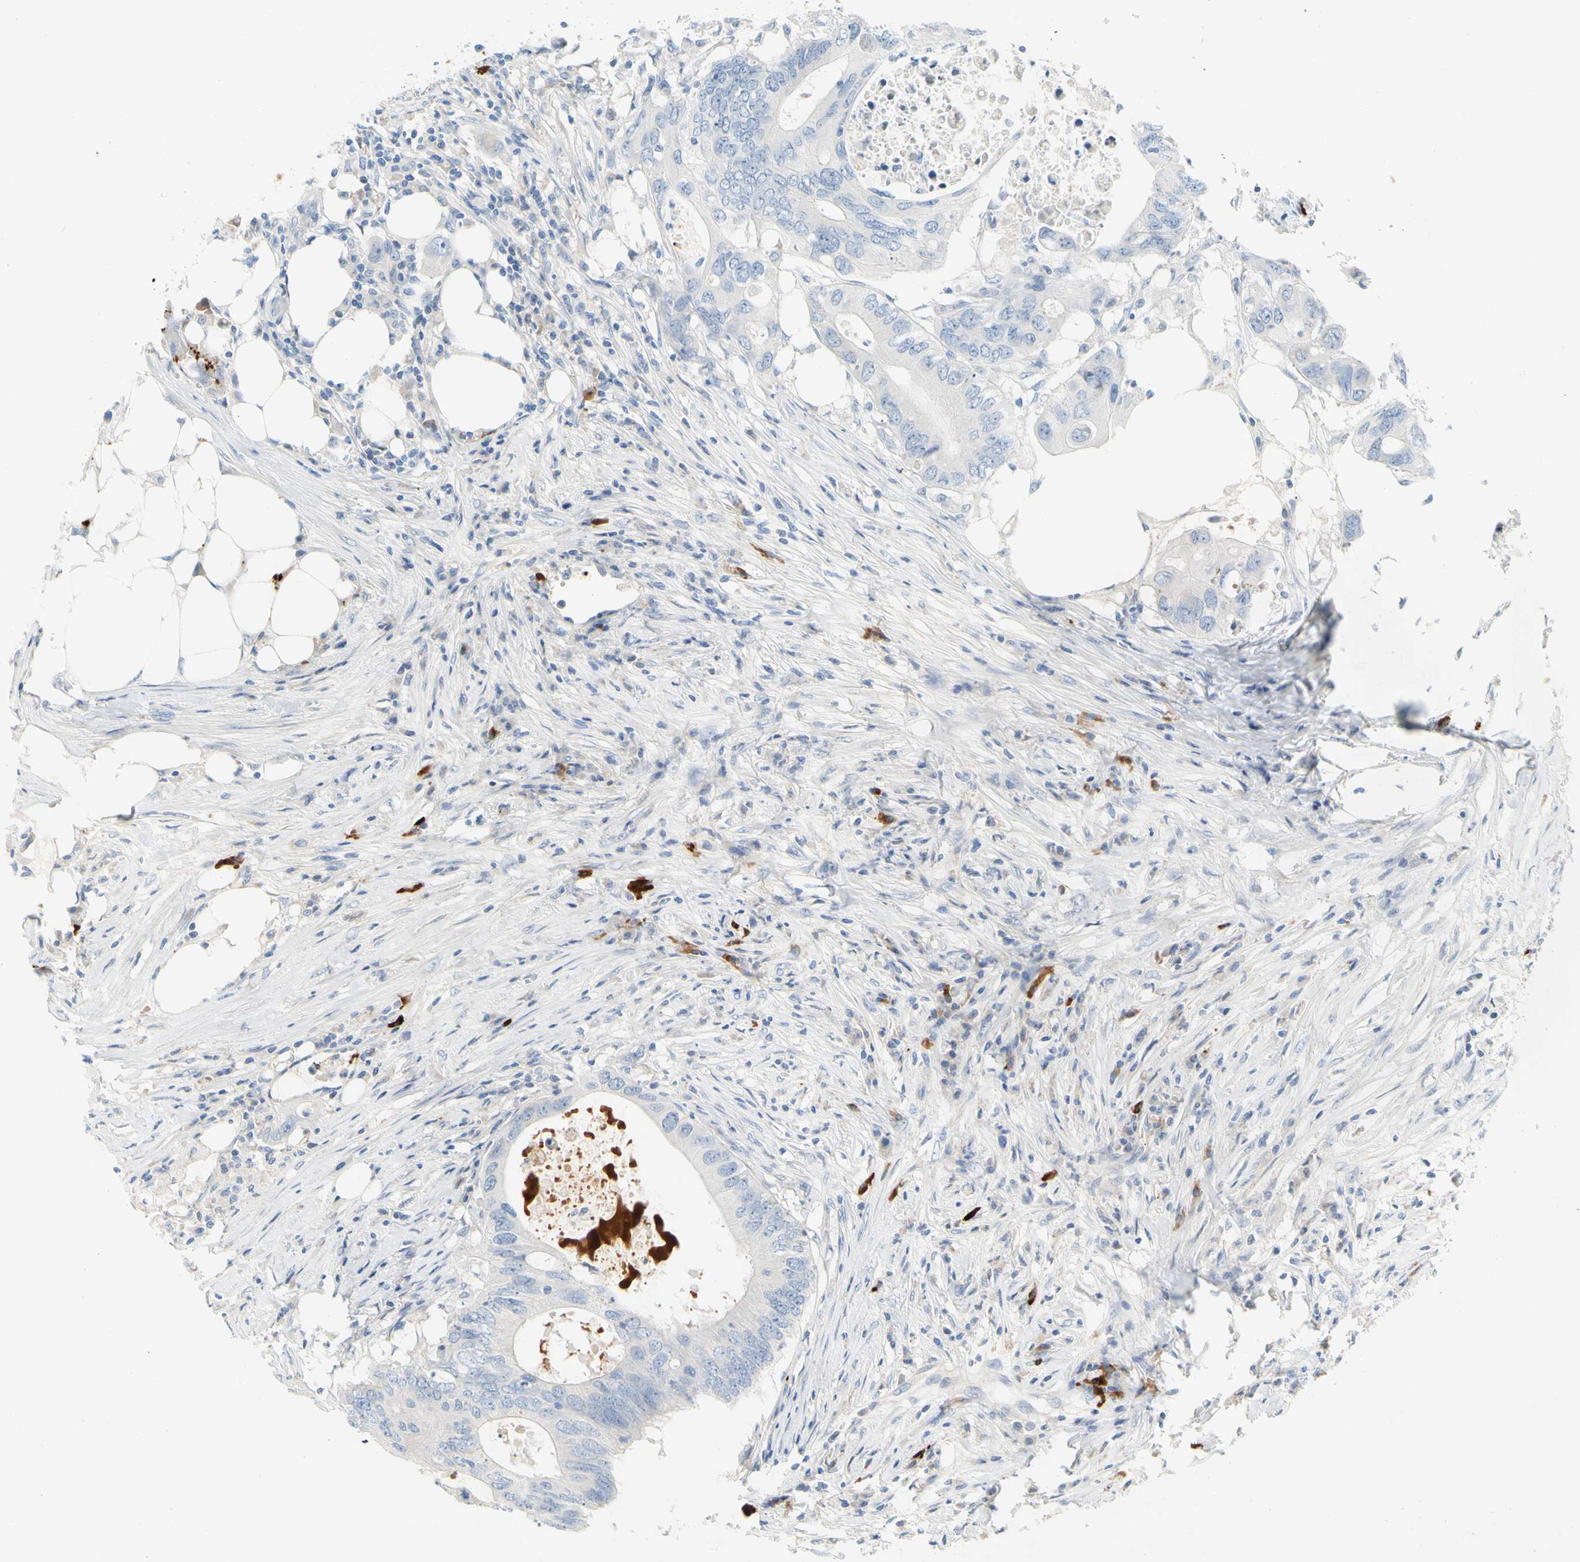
{"staining": {"intensity": "negative", "quantity": "none", "location": "none"}, "tissue": "colorectal cancer", "cell_type": "Tumor cells", "image_type": "cancer", "snomed": [{"axis": "morphology", "description": "Adenocarcinoma, NOS"}, {"axis": "topography", "description": "Colon"}], "caption": "Immunohistochemistry (IHC) of colorectal cancer reveals no positivity in tumor cells.", "gene": "PPBP", "patient": {"sex": "male", "age": 71}}